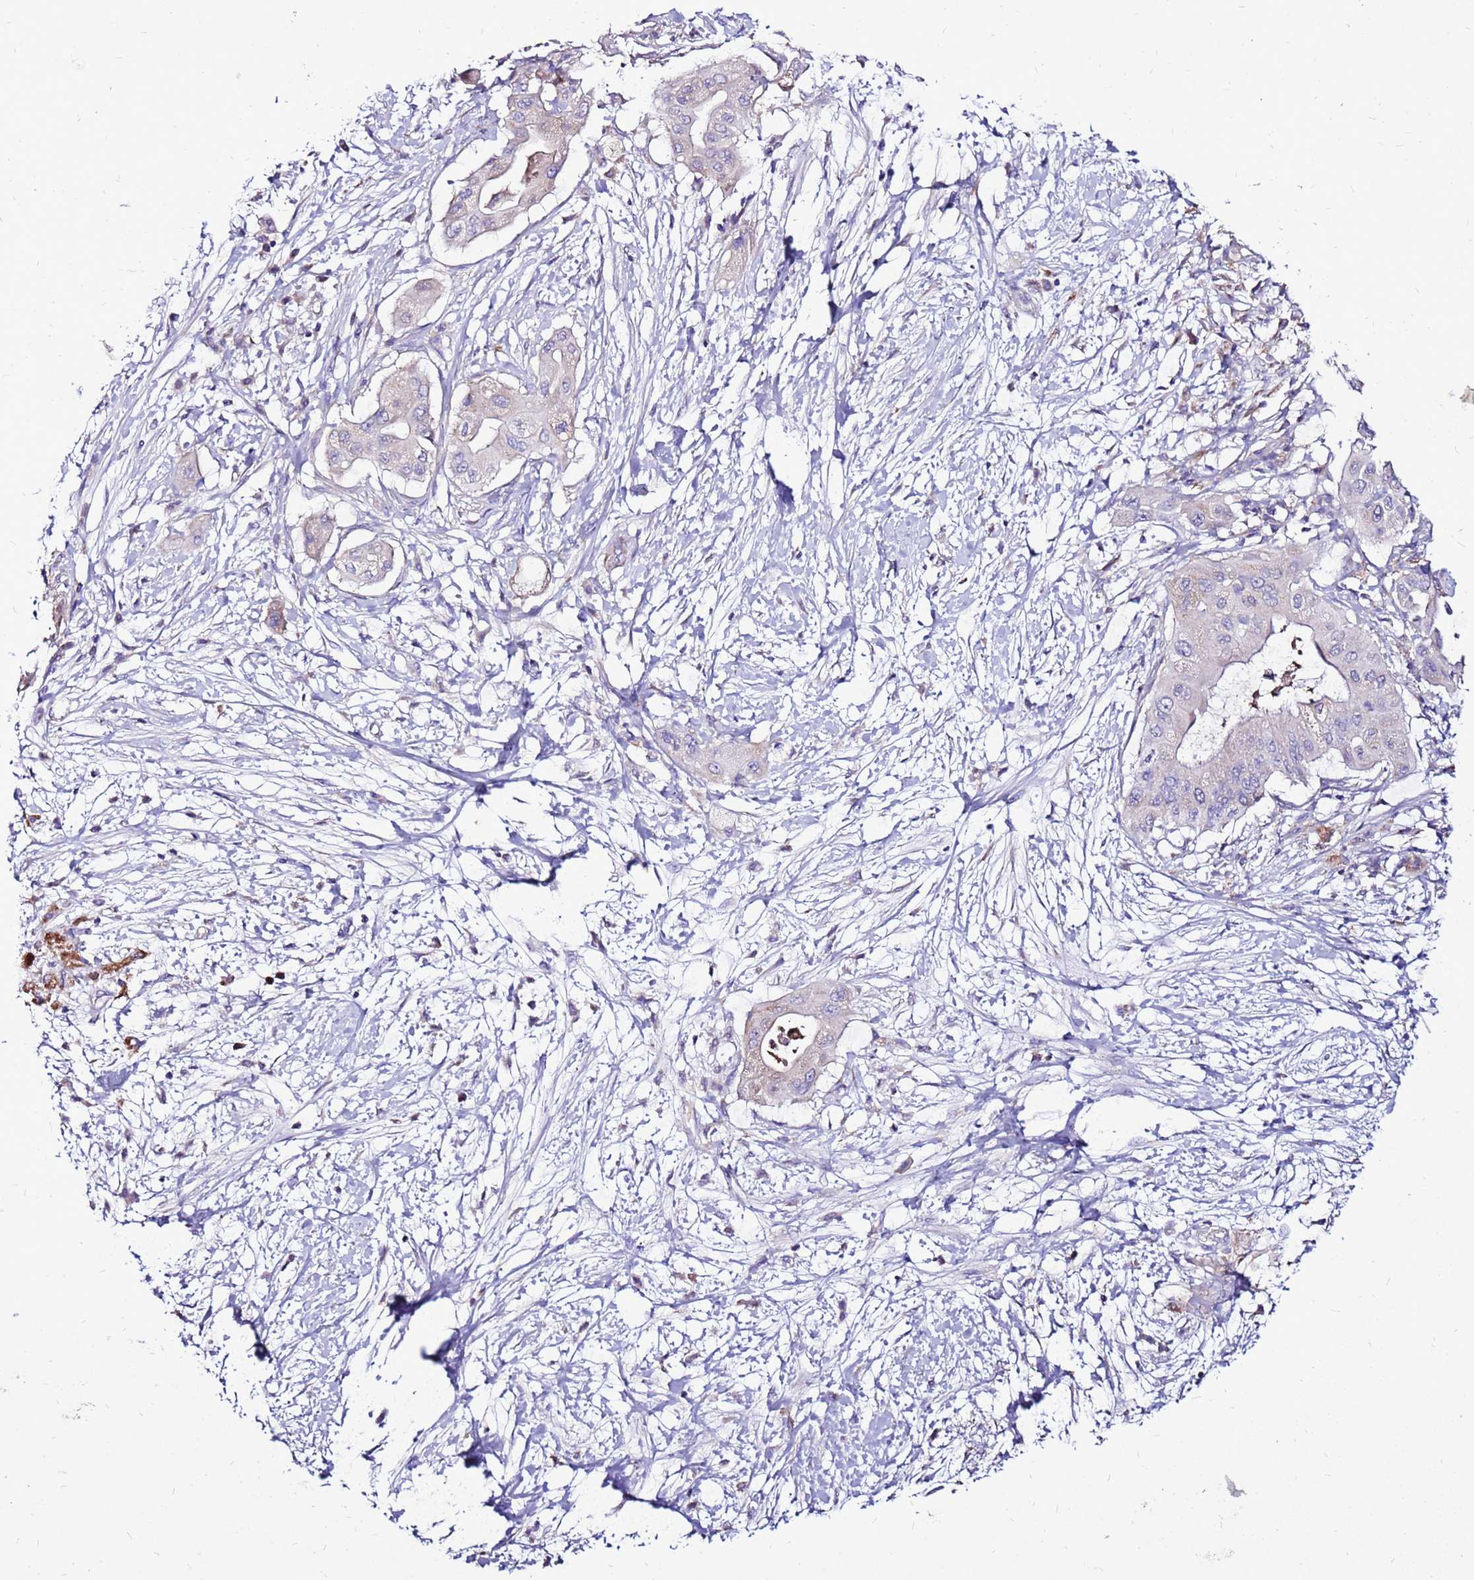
{"staining": {"intensity": "negative", "quantity": "none", "location": "none"}, "tissue": "pancreatic cancer", "cell_type": "Tumor cells", "image_type": "cancer", "snomed": [{"axis": "morphology", "description": "Adenocarcinoma, NOS"}, {"axis": "topography", "description": "Pancreas"}], "caption": "Pancreatic cancer was stained to show a protein in brown. There is no significant positivity in tumor cells.", "gene": "TMEM106C", "patient": {"sex": "male", "age": 68}}